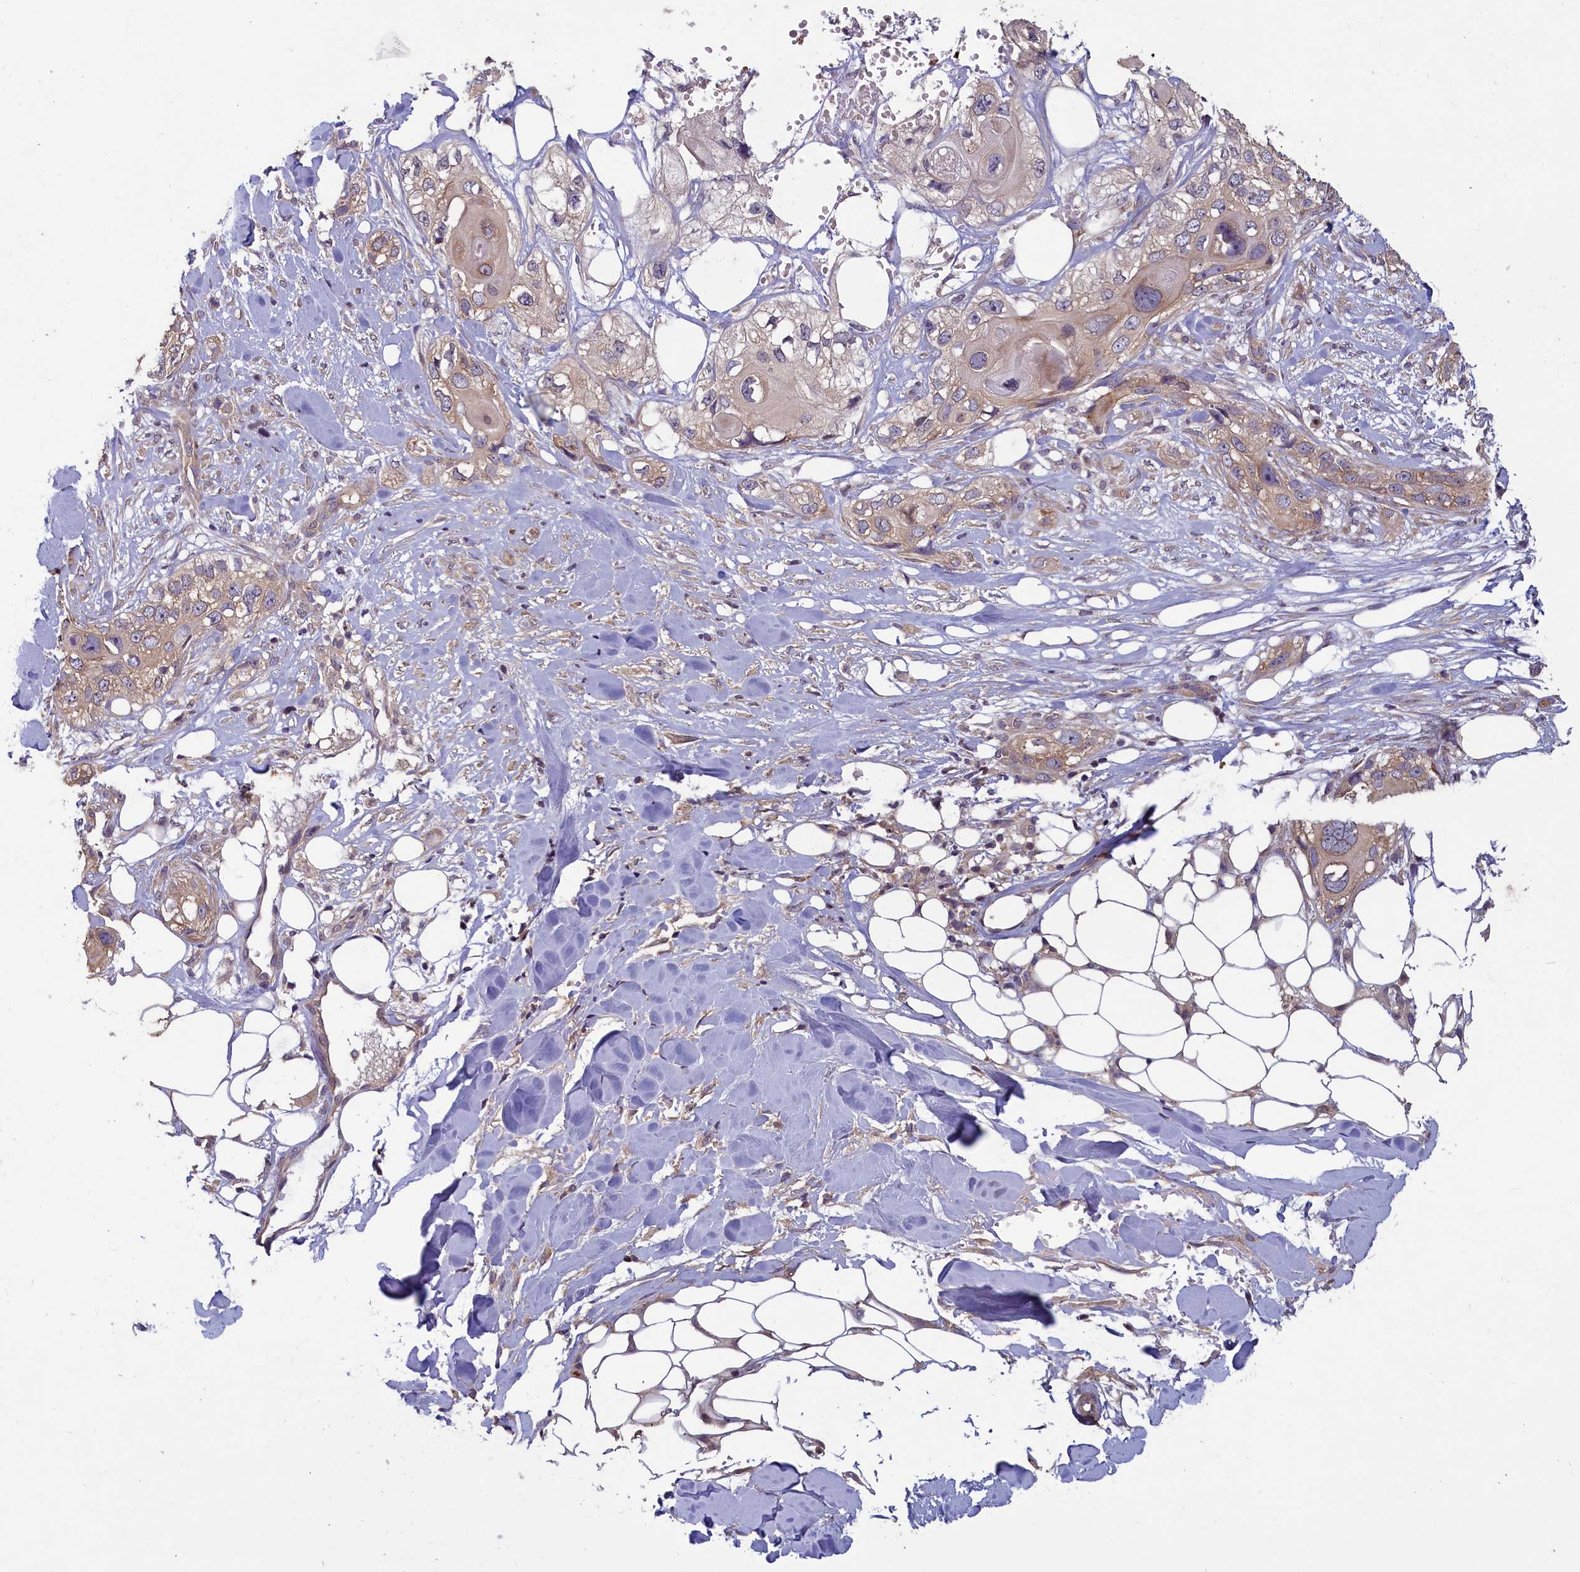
{"staining": {"intensity": "weak", "quantity": "25%-75%", "location": "cytoplasmic/membranous"}, "tissue": "skin cancer", "cell_type": "Tumor cells", "image_type": "cancer", "snomed": [{"axis": "morphology", "description": "Normal tissue, NOS"}, {"axis": "morphology", "description": "Squamous cell carcinoma, NOS"}, {"axis": "topography", "description": "Skin"}], "caption": "A high-resolution image shows IHC staining of skin squamous cell carcinoma, which demonstrates weak cytoplasmic/membranous expression in approximately 25%-75% of tumor cells. (Stains: DAB in brown, nuclei in blue, Microscopy: brightfield microscopy at high magnification).", "gene": "NUDT6", "patient": {"sex": "male", "age": 72}}